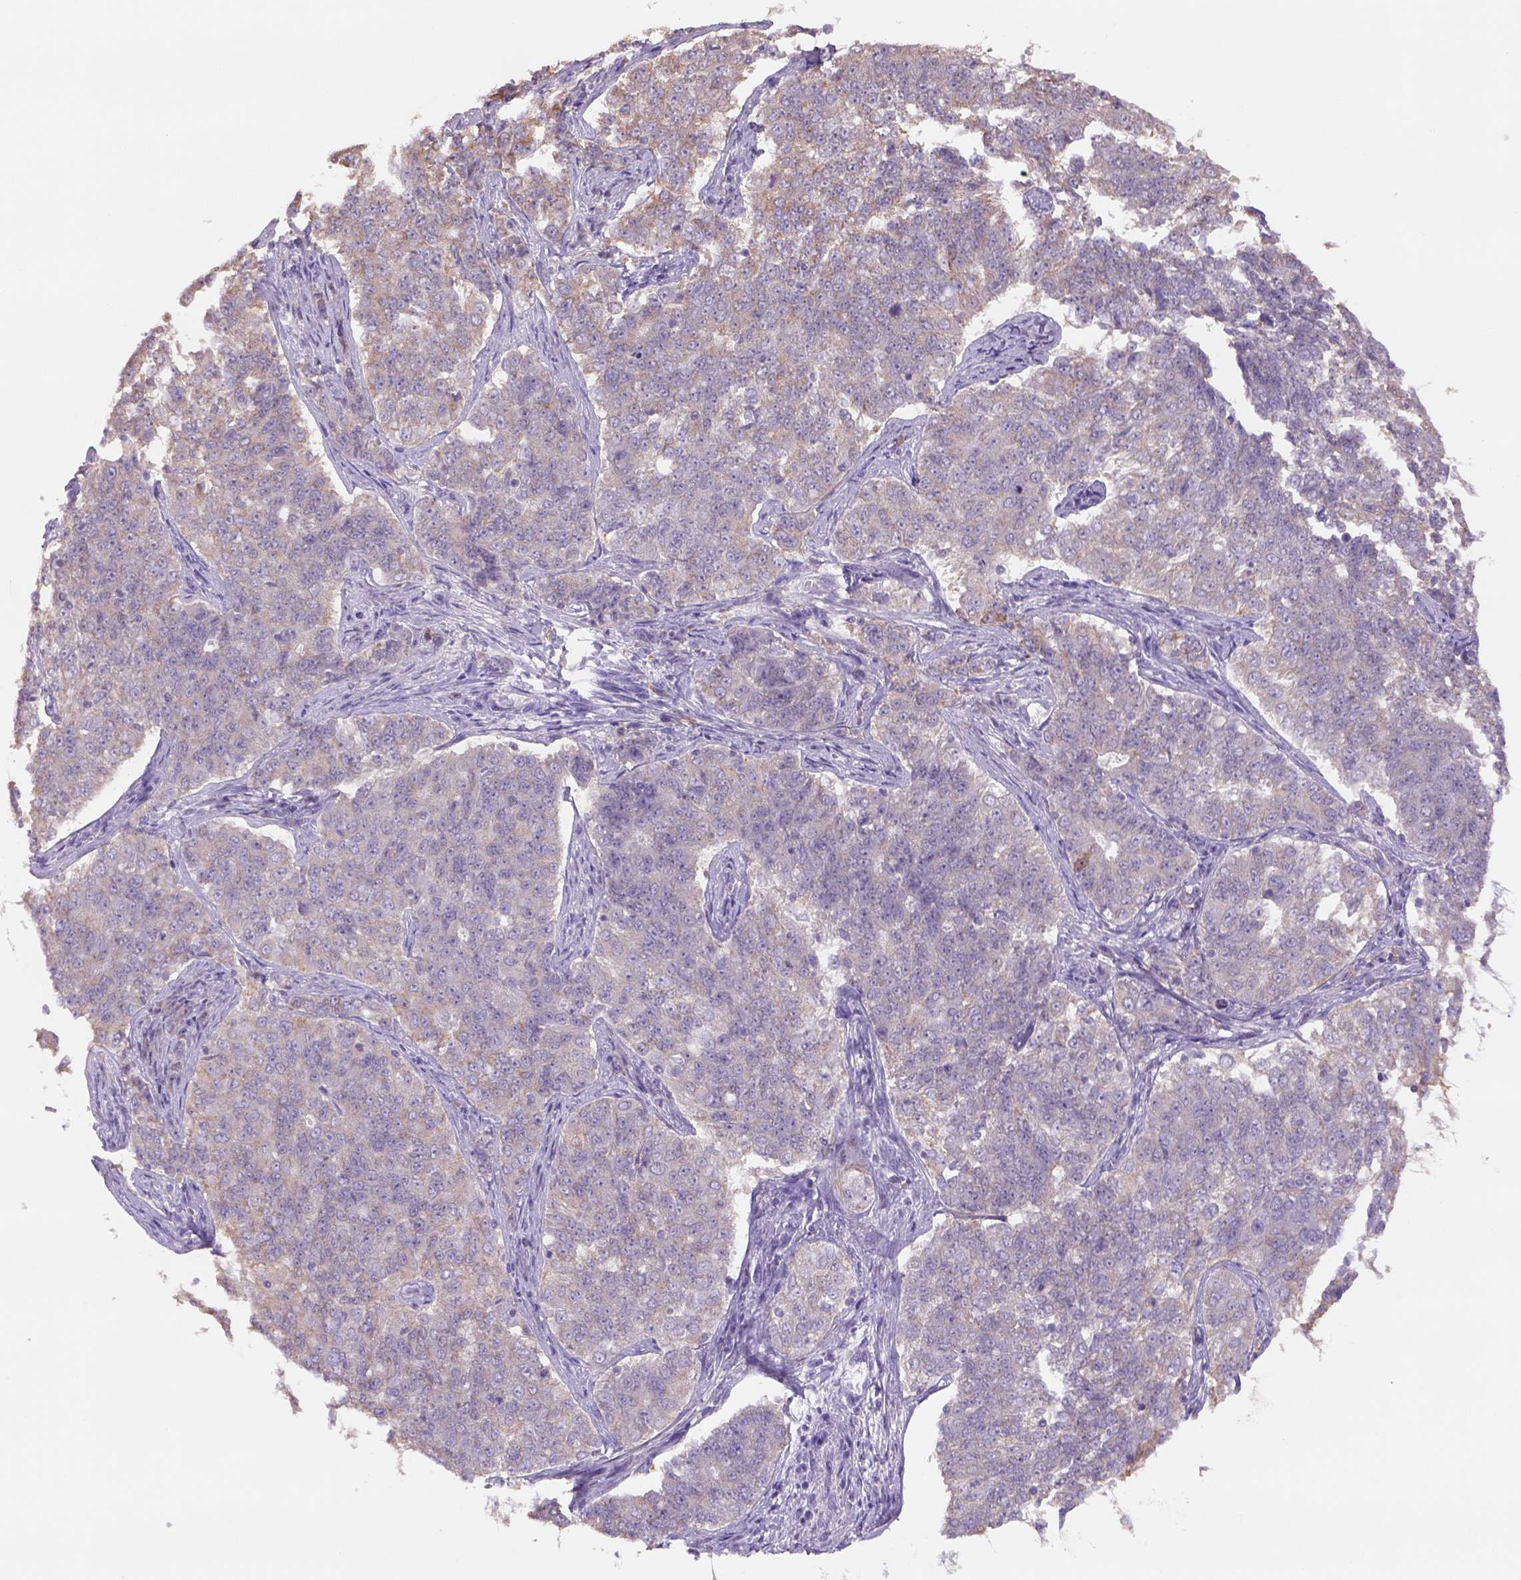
{"staining": {"intensity": "weak", "quantity": ">75%", "location": "cytoplasmic/membranous"}, "tissue": "endometrial cancer", "cell_type": "Tumor cells", "image_type": "cancer", "snomed": [{"axis": "morphology", "description": "Adenocarcinoma, NOS"}, {"axis": "topography", "description": "Endometrium"}], "caption": "A high-resolution micrograph shows immunohistochemistry staining of endometrial cancer (adenocarcinoma), which exhibits weak cytoplasmic/membranous staining in approximately >75% of tumor cells.", "gene": "NAALAD2", "patient": {"sex": "female", "age": 43}}